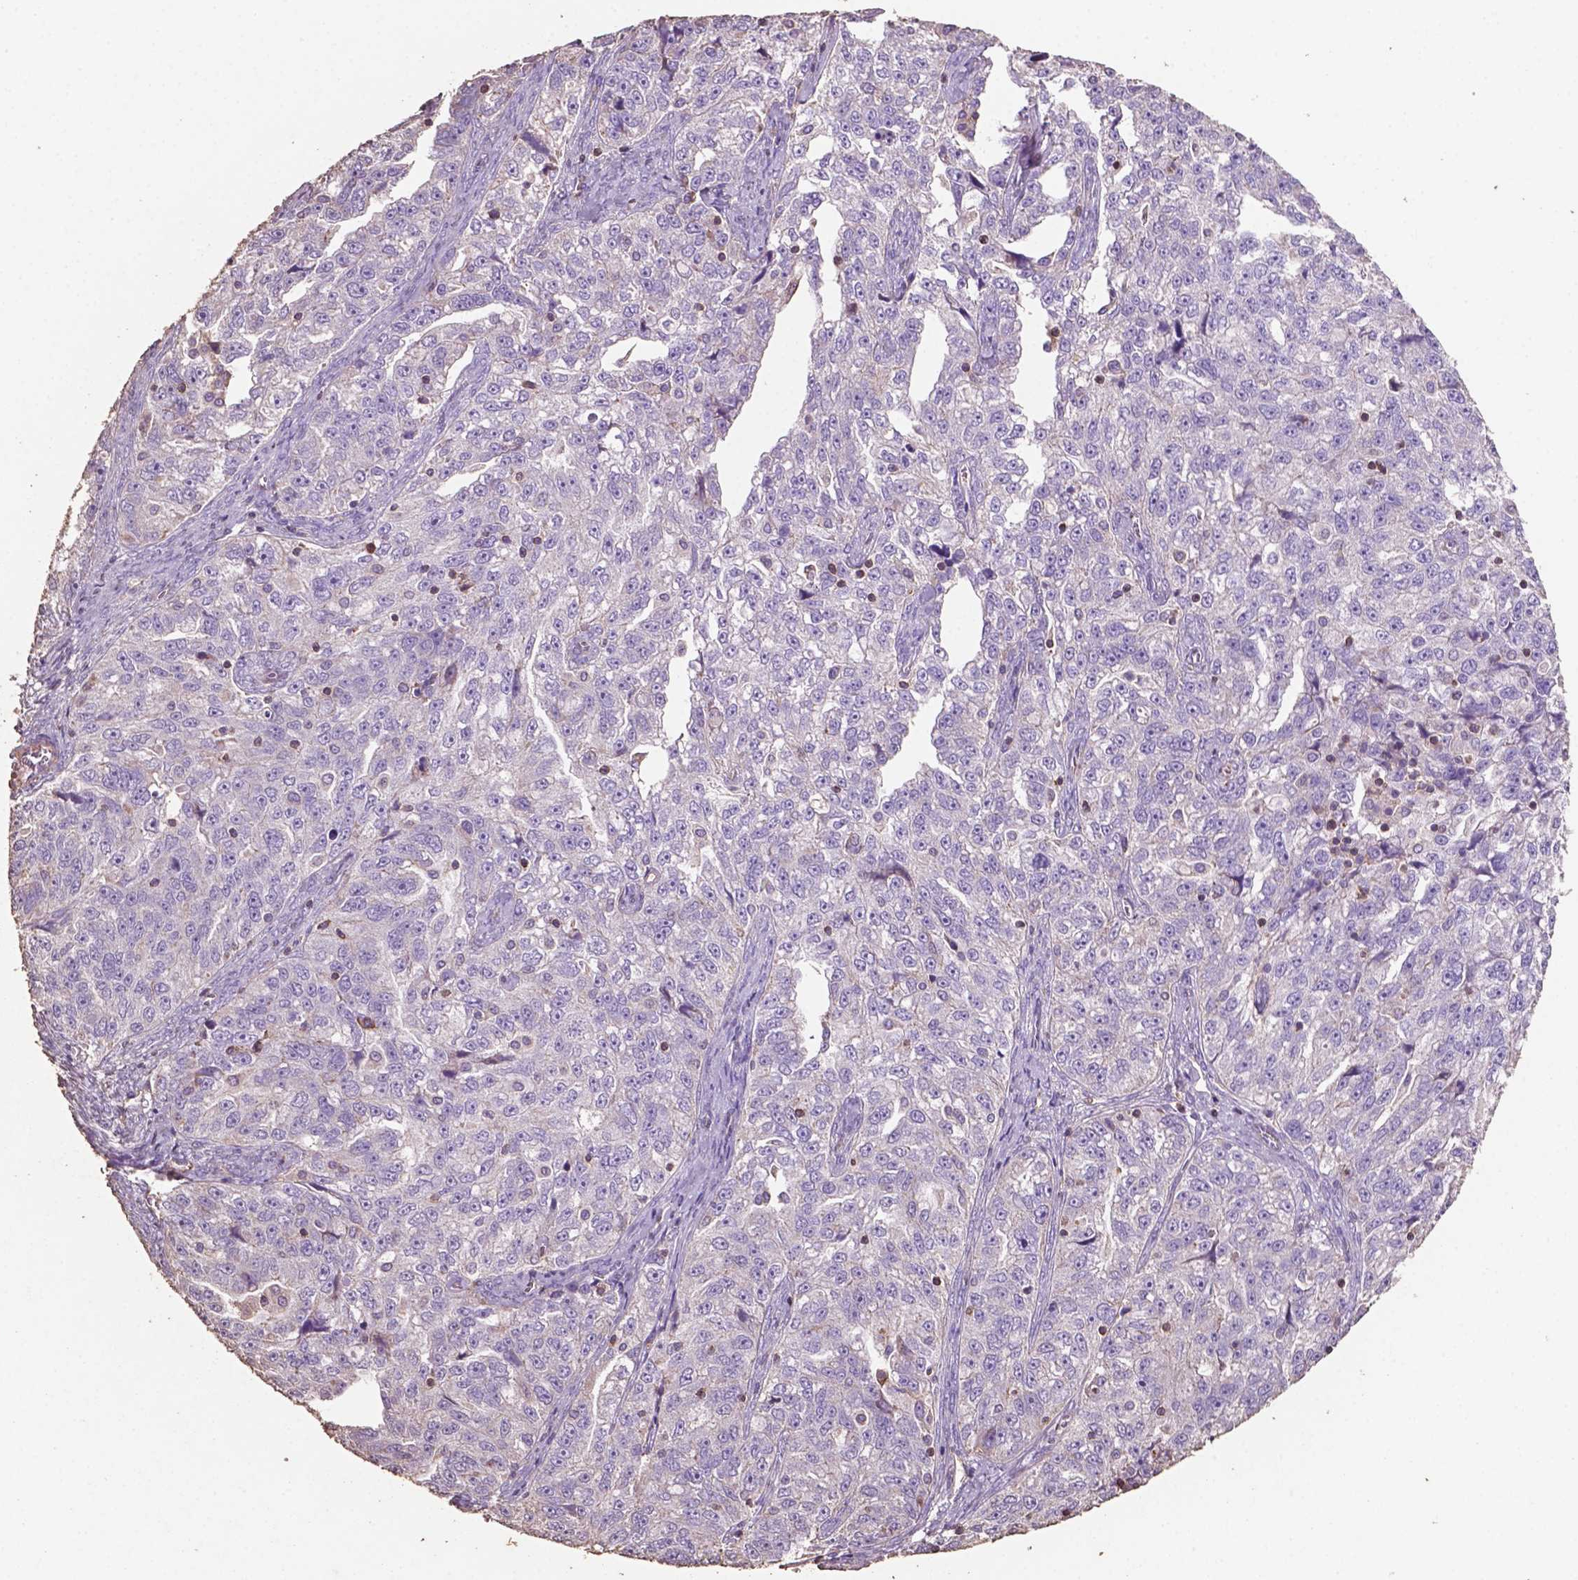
{"staining": {"intensity": "negative", "quantity": "none", "location": "none"}, "tissue": "ovarian cancer", "cell_type": "Tumor cells", "image_type": "cancer", "snomed": [{"axis": "morphology", "description": "Cystadenocarcinoma, serous, NOS"}, {"axis": "topography", "description": "Ovary"}], "caption": "DAB (3,3'-diaminobenzidine) immunohistochemical staining of human serous cystadenocarcinoma (ovarian) reveals no significant staining in tumor cells.", "gene": "COMMD4", "patient": {"sex": "female", "age": 51}}